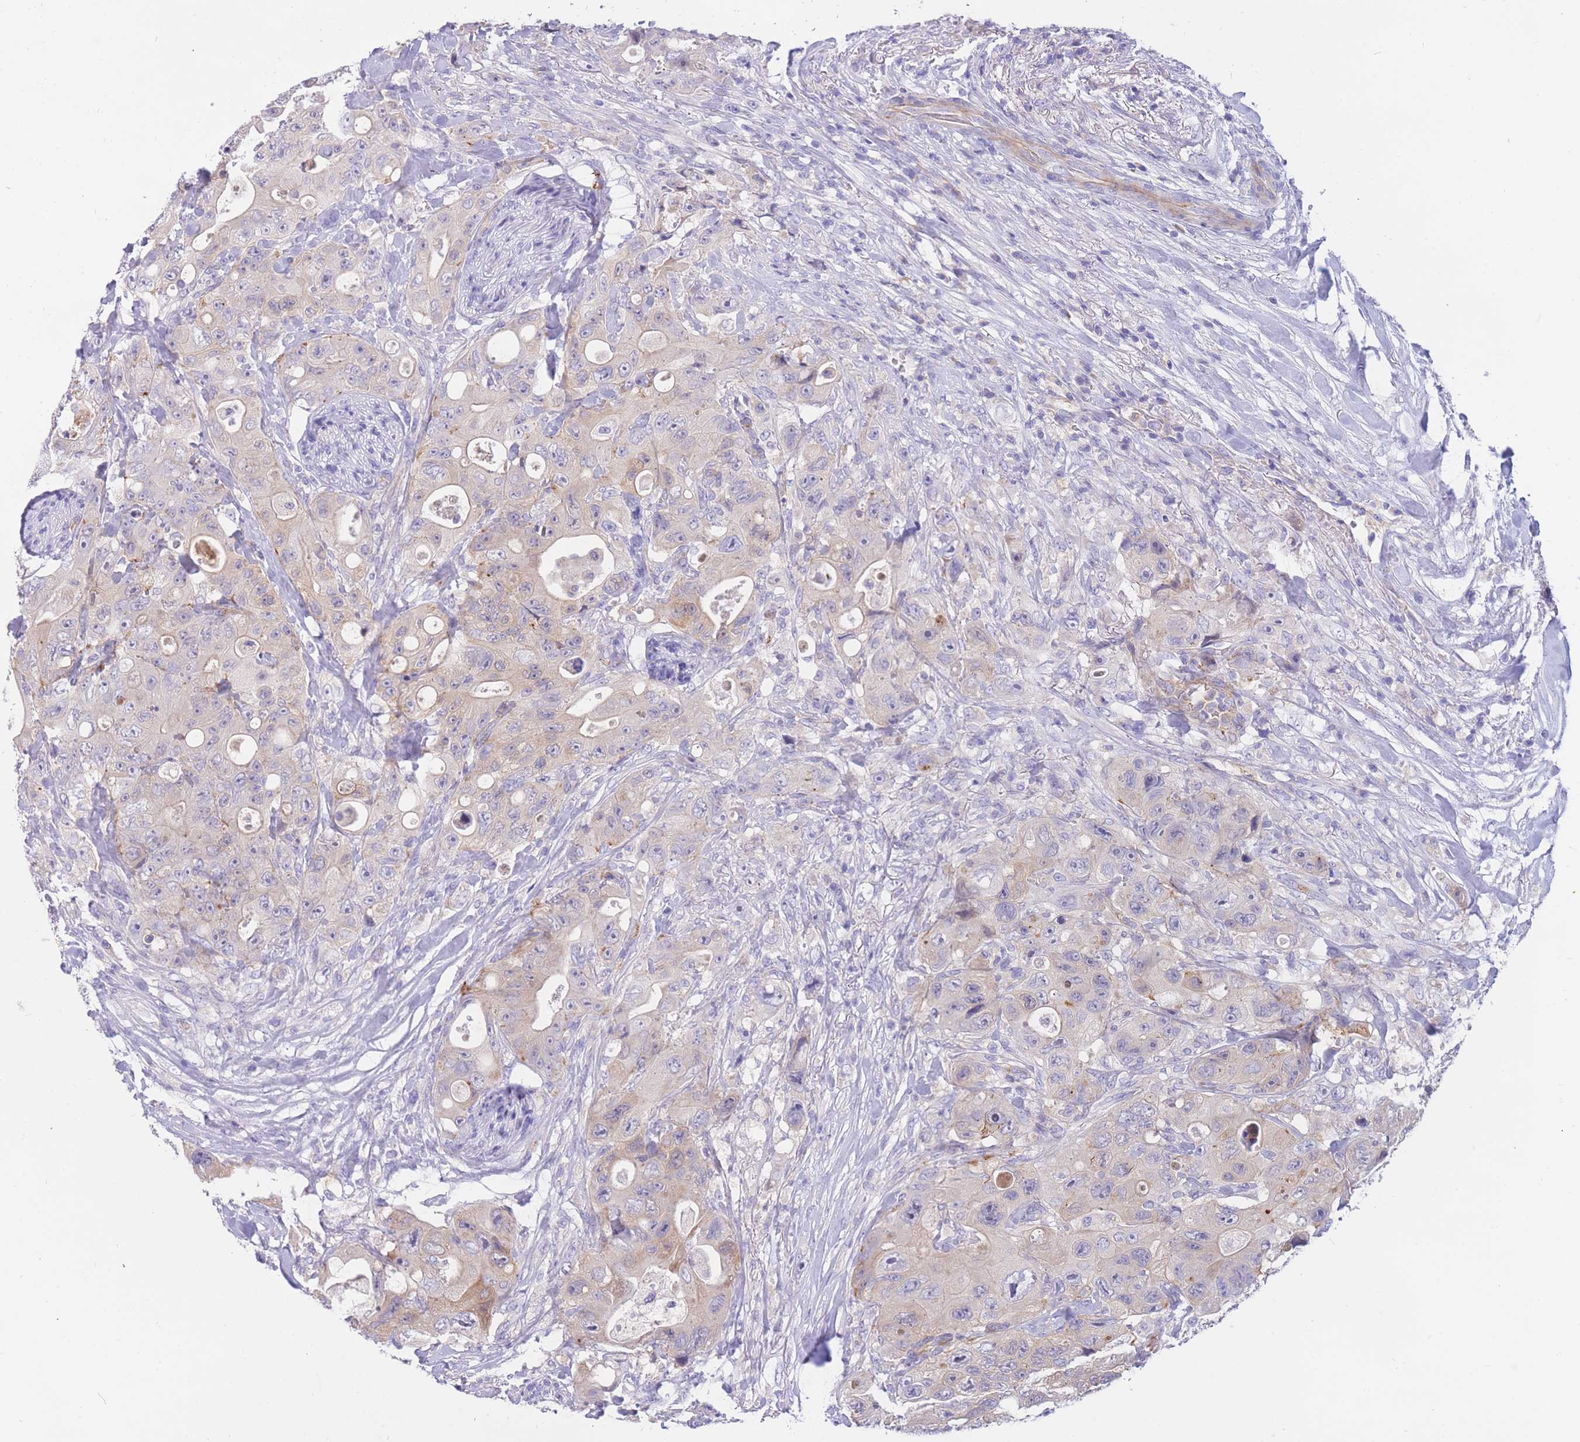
{"staining": {"intensity": "negative", "quantity": "none", "location": "none"}, "tissue": "colorectal cancer", "cell_type": "Tumor cells", "image_type": "cancer", "snomed": [{"axis": "morphology", "description": "Adenocarcinoma, NOS"}, {"axis": "topography", "description": "Colon"}], "caption": "IHC micrograph of colorectal cancer stained for a protein (brown), which displays no staining in tumor cells. Brightfield microscopy of immunohistochemistry (IHC) stained with DAB (3,3'-diaminobenzidine) (brown) and hematoxylin (blue), captured at high magnification.", "gene": "SULT1A1", "patient": {"sex": "female", "age": 46}}